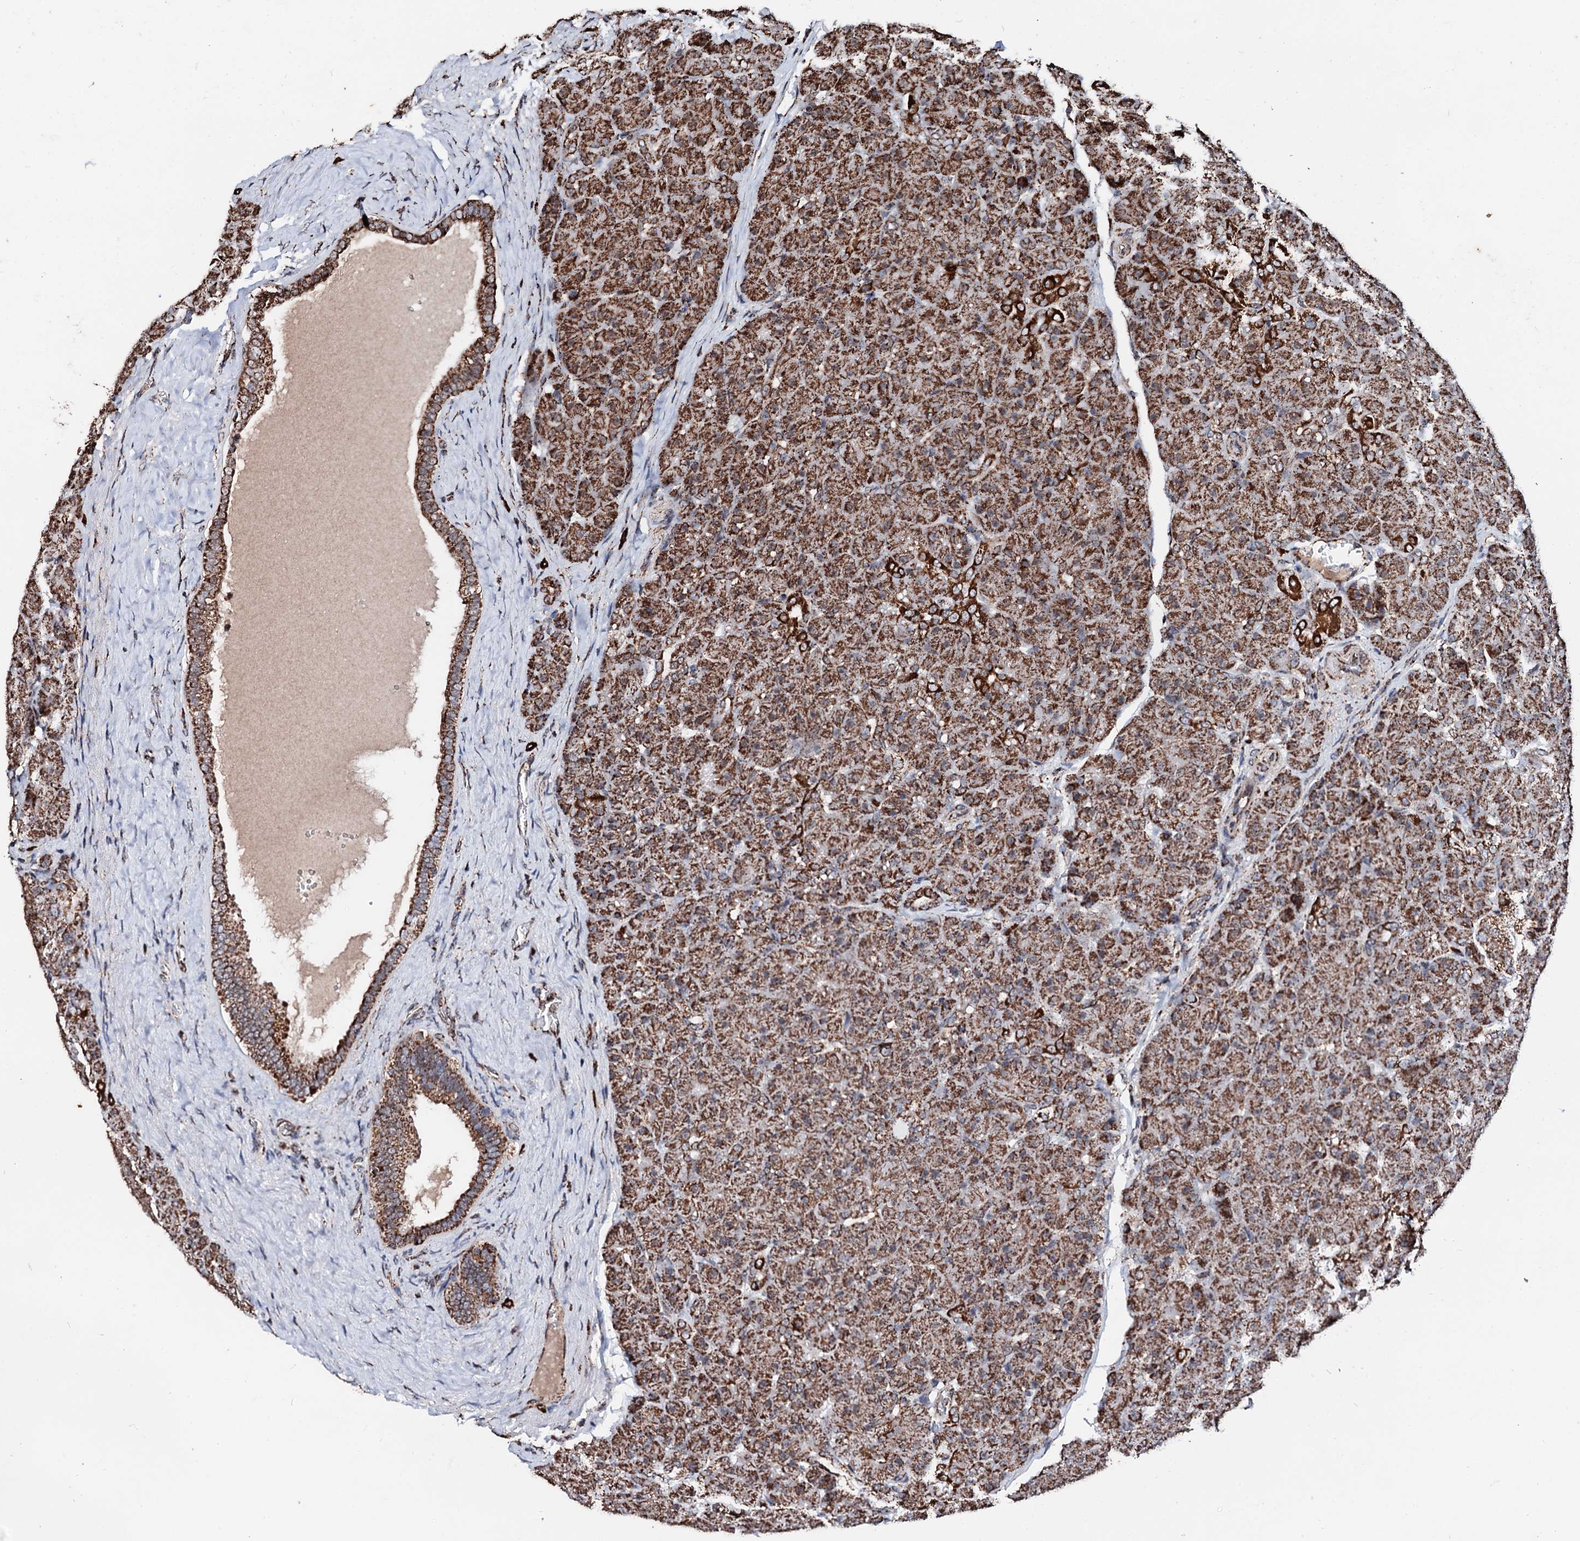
{"staining": {"intensity": "strong", "quantity": ">75%", "location": "cytoplasmic/membranous"}, "tissue": "pancreas", "cell_type": "Exocrine glandular cells", "image_type": "normal", "snomed": [{"axis": "morphology", "description": "Normal tissue, NOS"}, {"axis": "topography", "description": "Pancreas"}], "caption": "An immunohistochemistry histopathology image of normal tissue is shown. Protein staining in brown highlights strong cytoplasmic/membranous positivity in pancreas within exocrine glandular cells.", "gene": "SECISBP2L", "patient": {"sex": "male", "age": 66}}